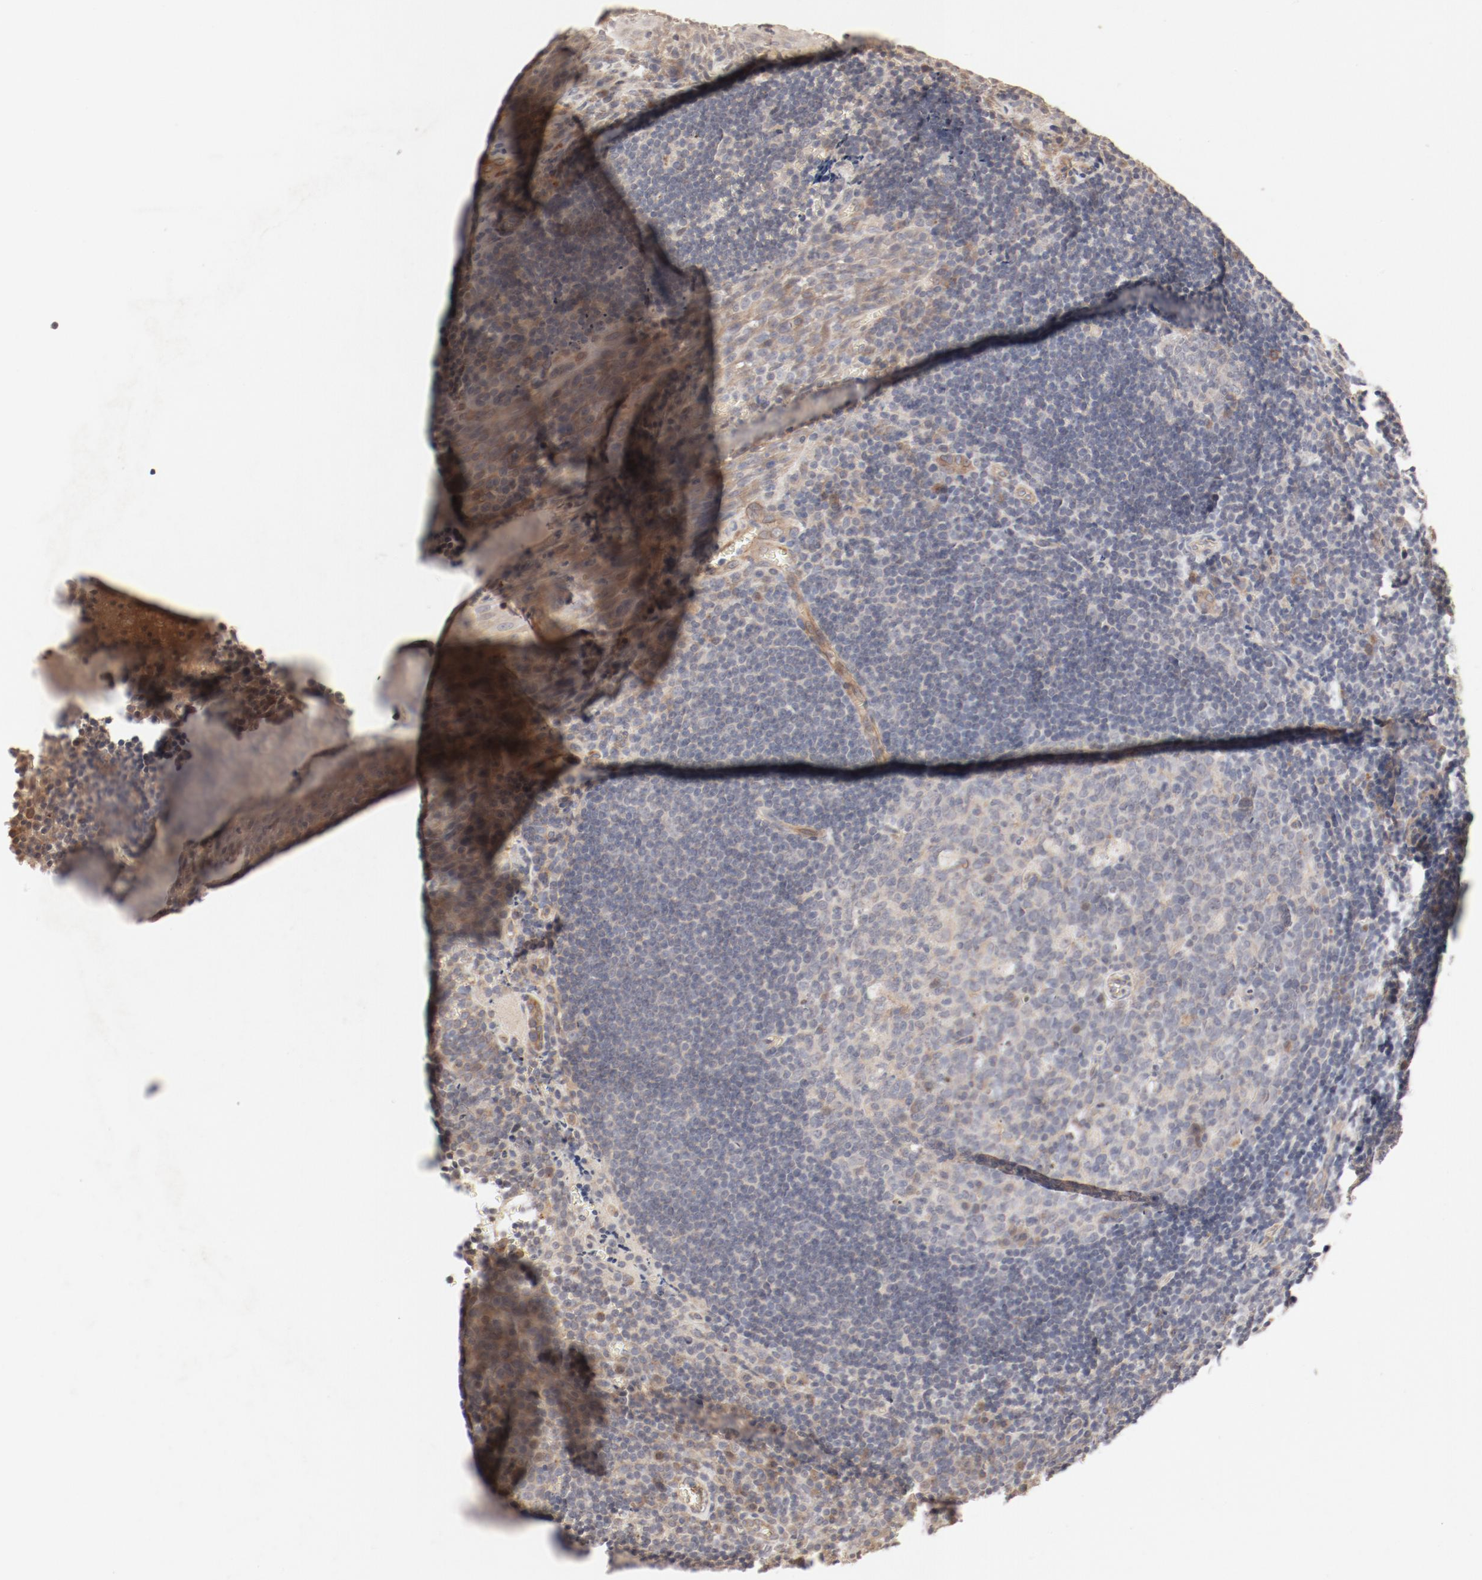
{"staining": {"intensity": "weak", "quantity": "25%-75%", "location": "cytoplasmic/membranous"}, "tissue": "tonsil", "cell_type": "Germinal center cells", "image_type": "normal", "snomed": [{"axis": "morphology", "description": "Normal tissue, NOS"}, {"axis": "topography", "description": "Tonsil"}], "caption": "Immunohistochemical staining of normal human tonsil demonstrates 25%-75% levels of weak cytoplasmic/membranous protein expression in about 25%-75% of germinal center cells.", "gene": "IL3RA", "patient": {"sex": "male", "age": 20}}